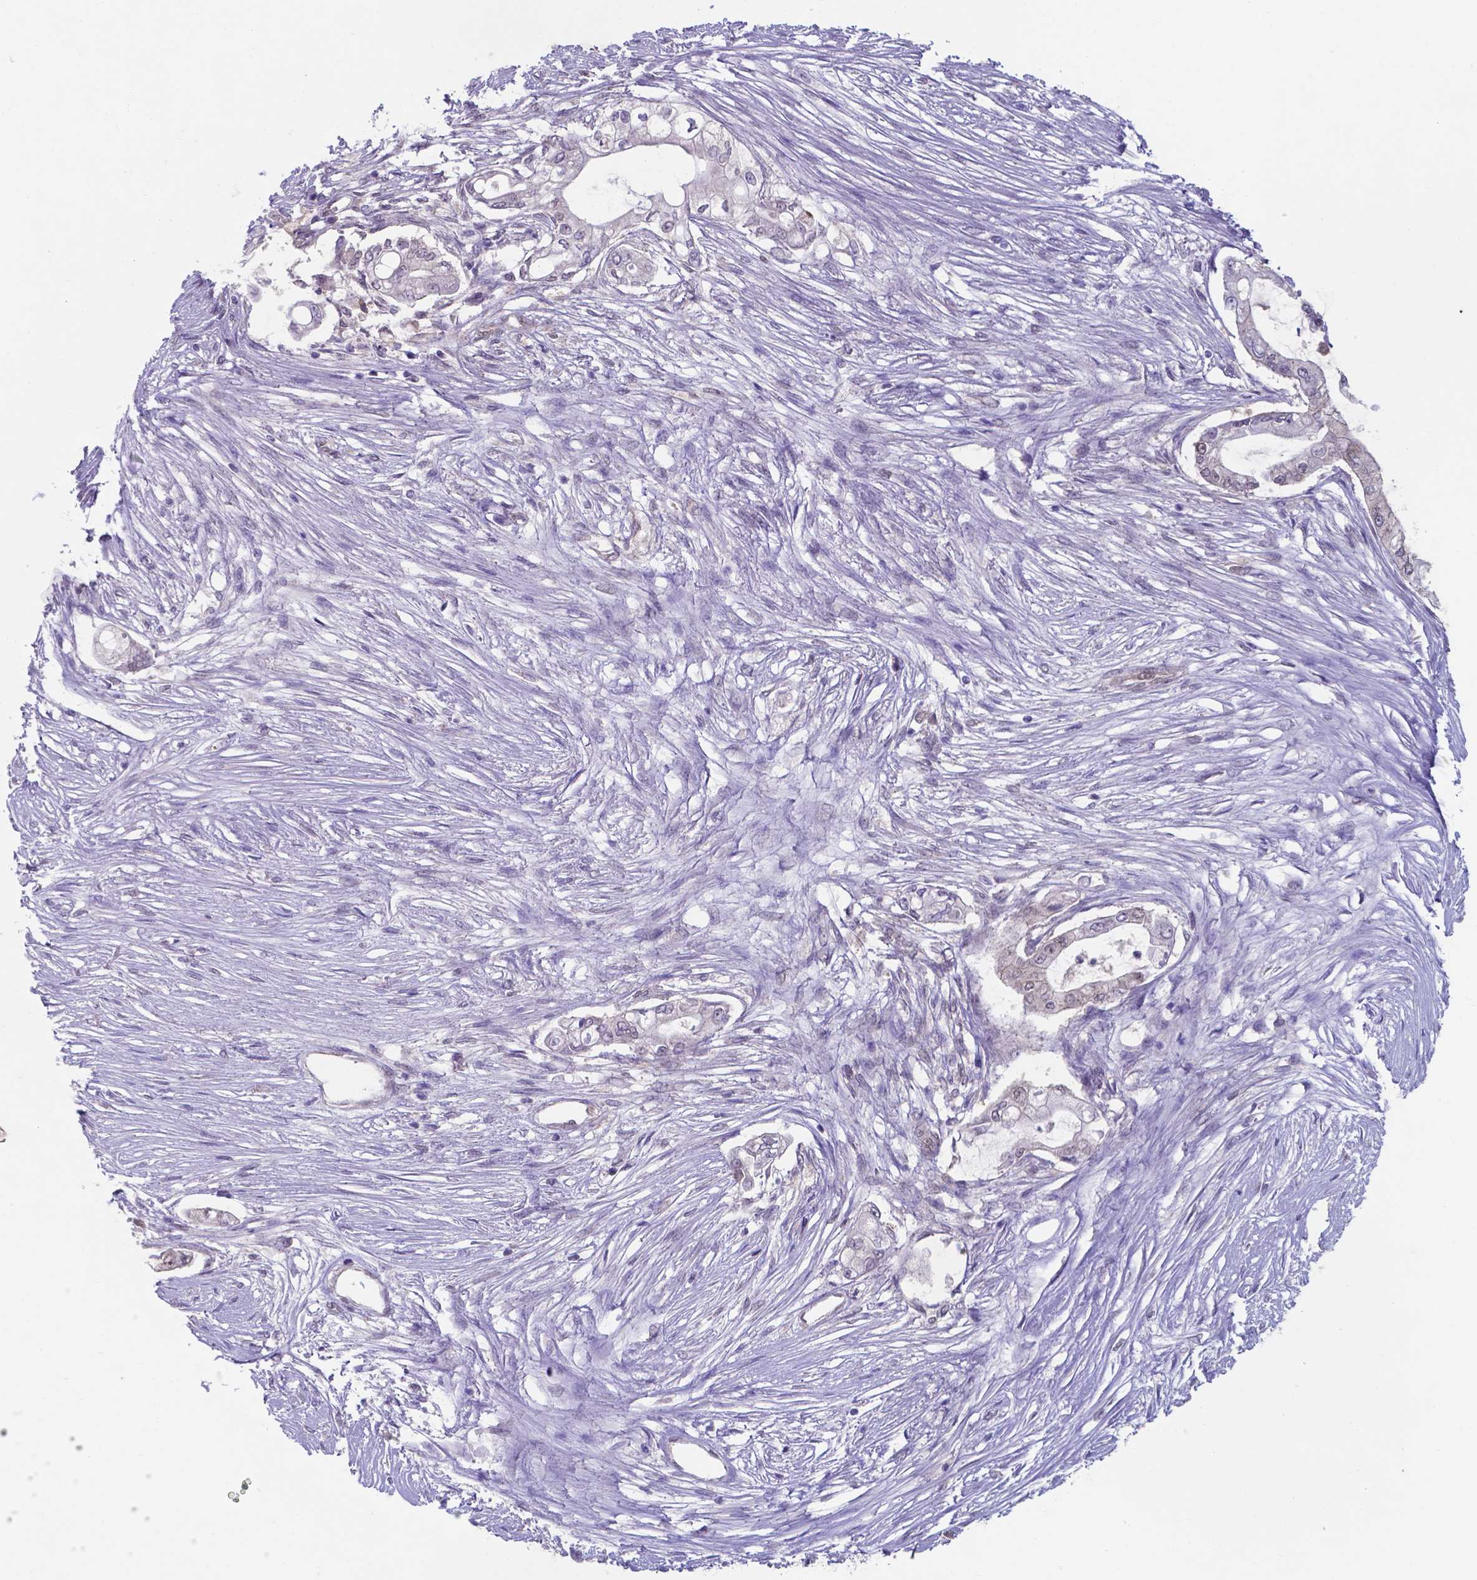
{"staining": {"intensity": "weak", "quantity": "<25%", "location": "cytoplasmic/membranous,nuclear"}, "tissue": "pancreatic cancer", "cell_type": "Tumor cells", "image_type": "cancer", "snomed": [{"axis": "morphology", "description": "Adenocarcinoma, NOS"}, {"axis": "topography", "description": "Pancreas"}], "caption": "This image is of pancreatic cancer stained with immunohistochemistry to label a protein in brown with the nuclei are counter-stained blue. There is no positivity in tumor cells.", "gene": "UBE2E2", "patient": {"sex": "female", "age": 69}}